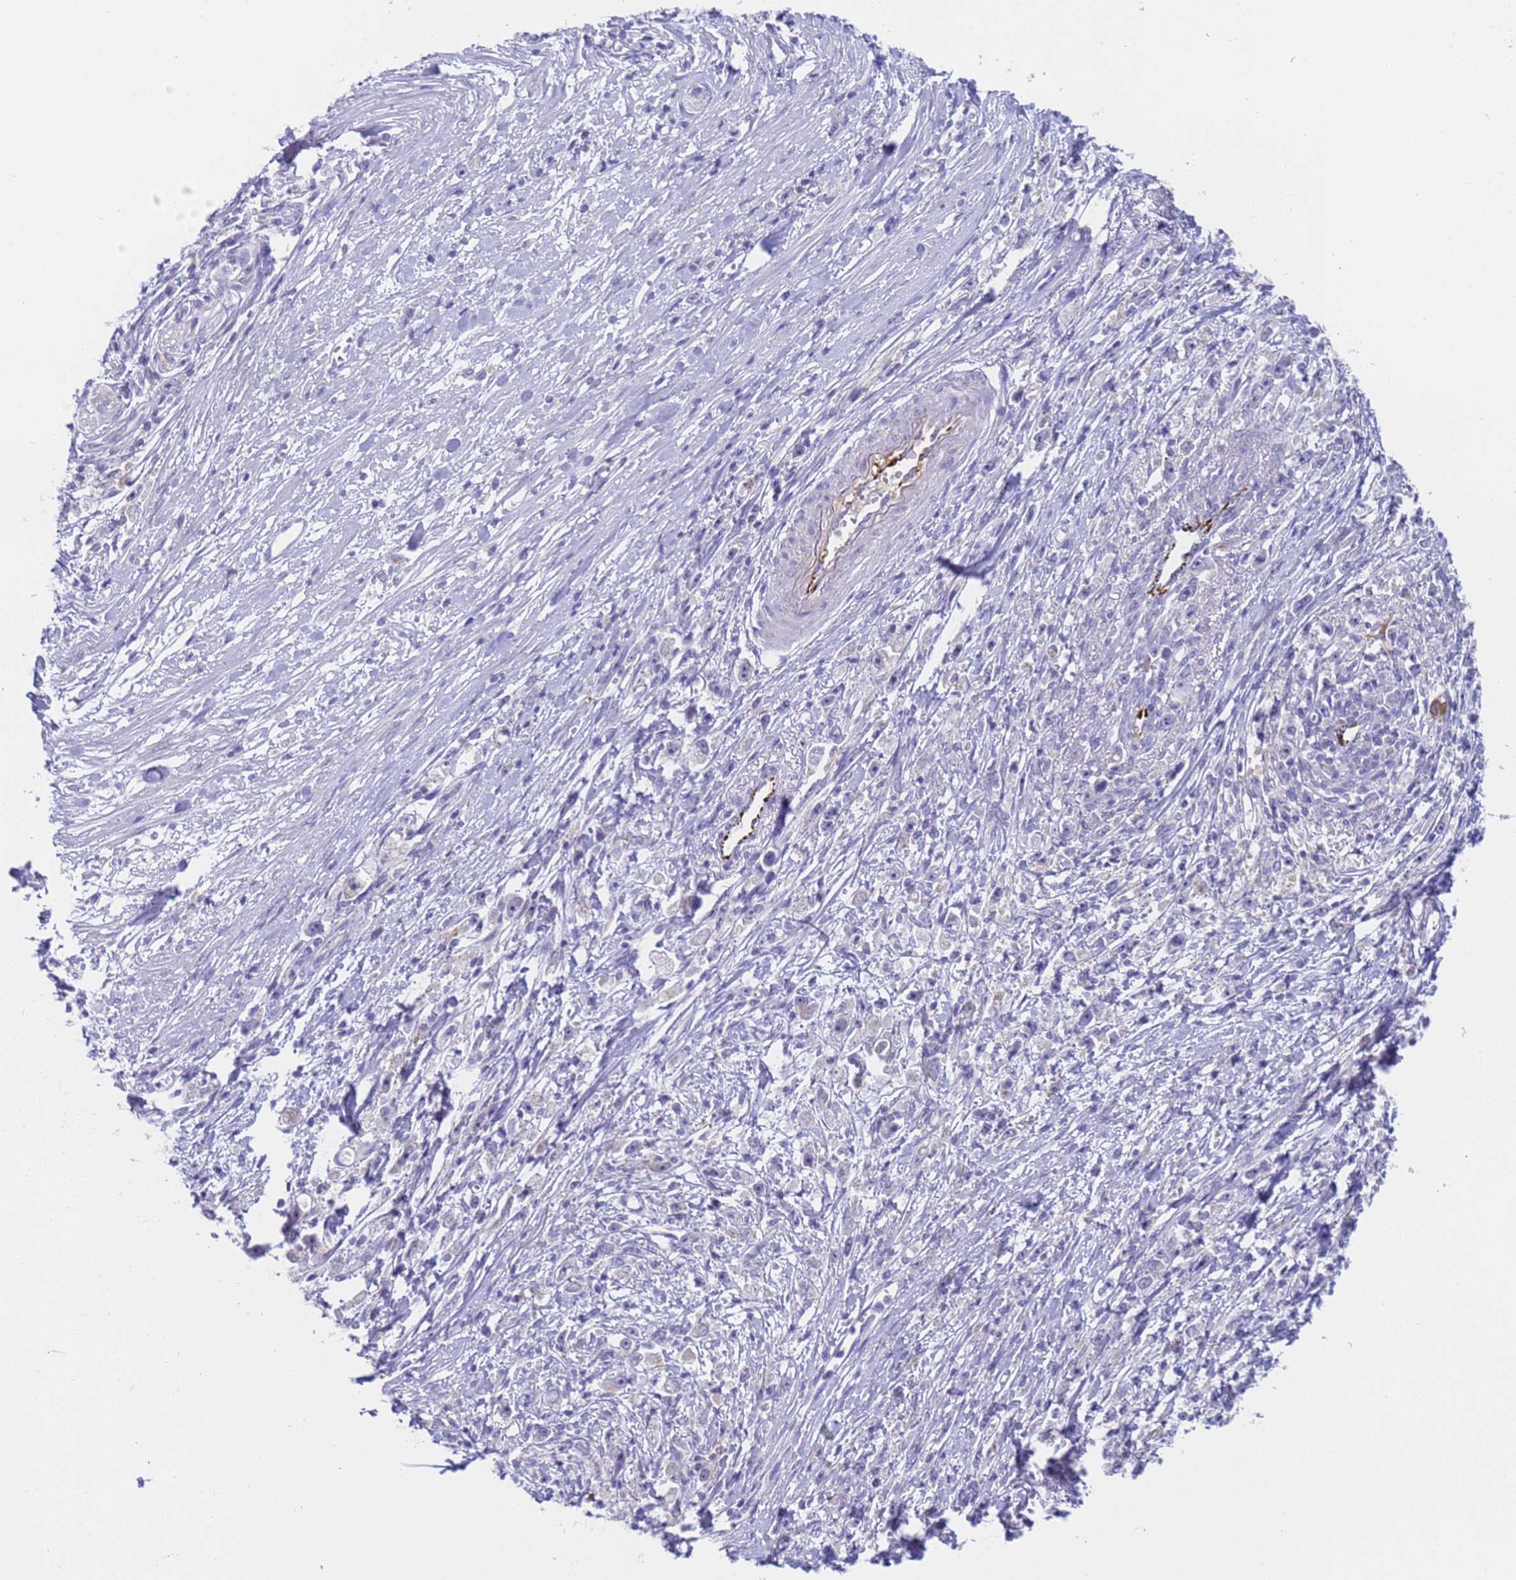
{"staining": {"intensity": "negative", "quantity": "none", "location": "none"}, "tissue": "stomach cancer", "cell_type": "Tumor cells", "image_type": "cancer", "snomed": [{"axis": "morphology", "description": "Adenocarcinoma, NOS"}, {"axis": "topography", "description": "Stomach"}], "caption": "Tumor cells are negative for protein expression in human stomach adenocarcinoma.", "gene": "CAPN7", "patient": {"sex": "female", "age": 59}}